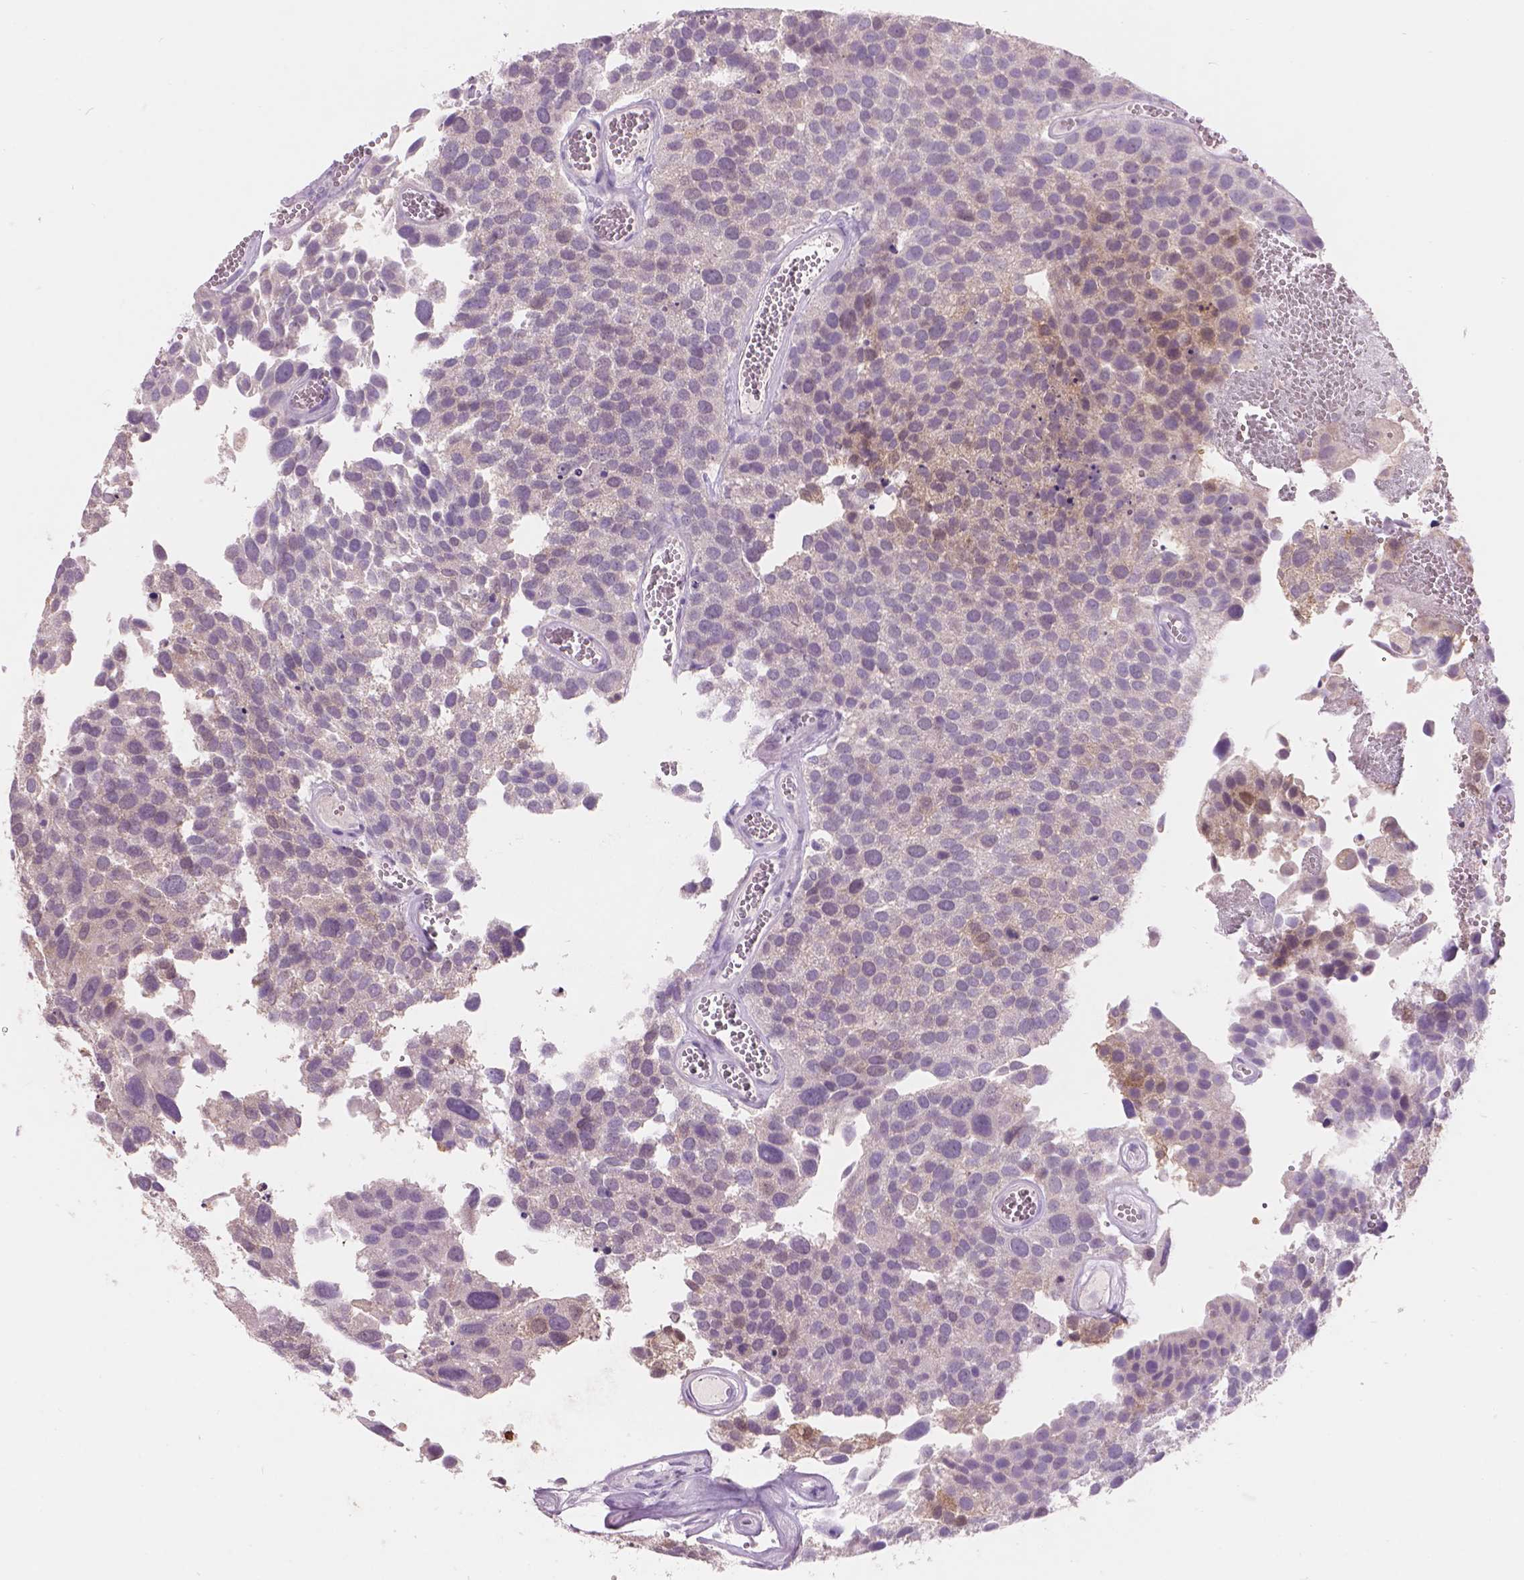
{"staining": {"intensity": "weak", "quantity": "<25%", "location": "cytoplasmic/membranous"}, "tissue": "urothelial cancer", "cell_type": "Tumor cells", "image_type": "cancer", "snomed": [{"axis": "morphology", "description": "Urothelial carcinoma, Low grade"}, {"axis": "topography", "description": "Urinary bladder"}], "caption": "This is an immunohistochemistry photomicrograph of urothelial cancer. There is no staining in tumor cells.", "gene": "ENO2", "patient": {"sex": "female", "age": 69}}